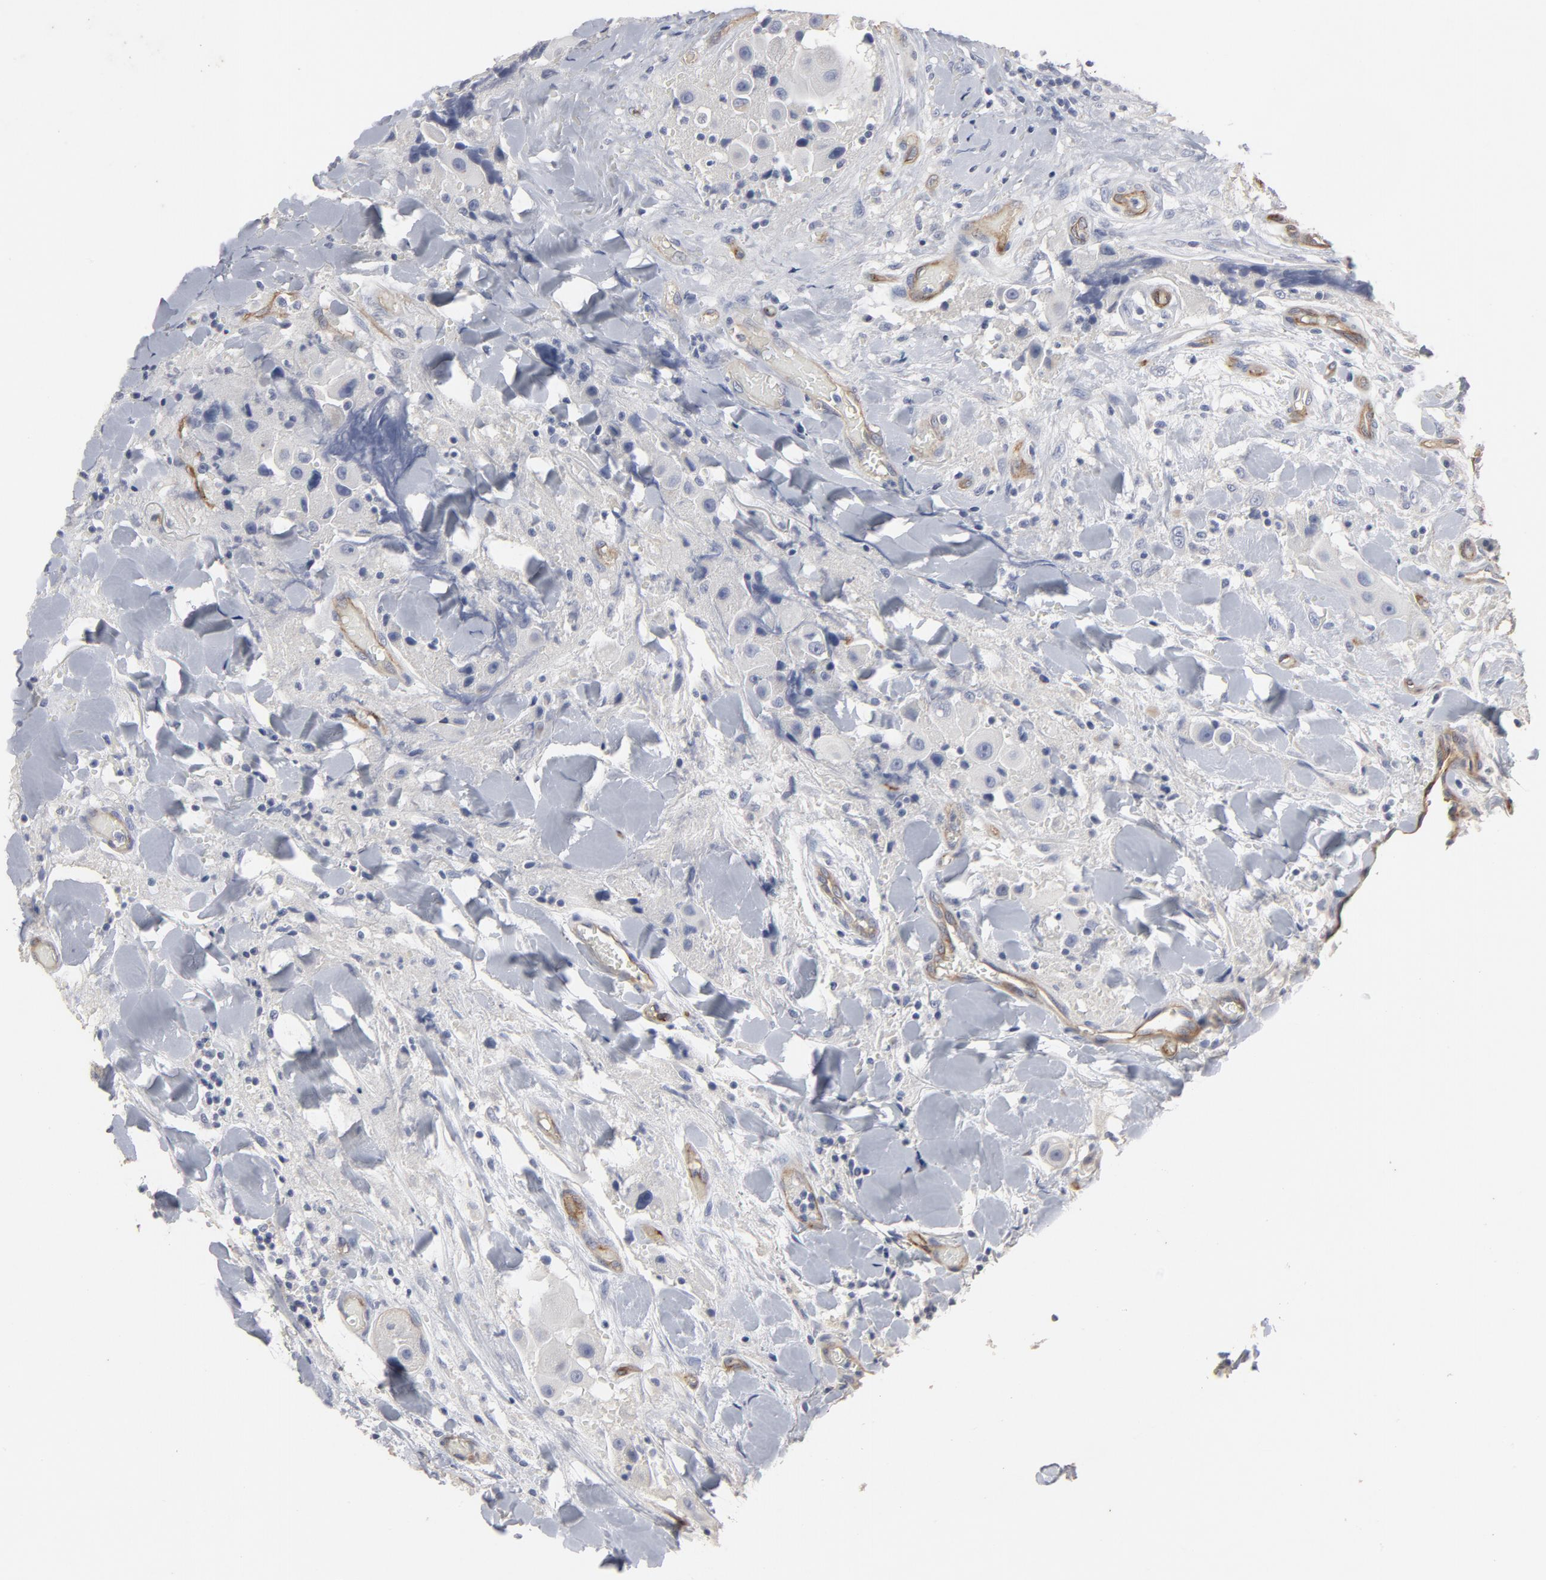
{"staining": {"intensity": "negative", "quantity": "none", "location": "none"}, "tissue": "head and neck cancer", "cell_type": "Tumor cells", "image_type": "cancer", "snomed": [{"axis": "morphology", "description": "Normal tissue, NOS"}, {"axis": "morphology", "description": "Adenocarcinoma, NOS"}, {"axis": "topography", "description": "Salivary gland"}, {"axis": "topography", "description": "Head-Neck"}], "caption": "Tumor cells show no significant protein expression in head and neck adenocarcinoma.", "gene": "KDR", "patient": {"sex": "male", "age": 80}}